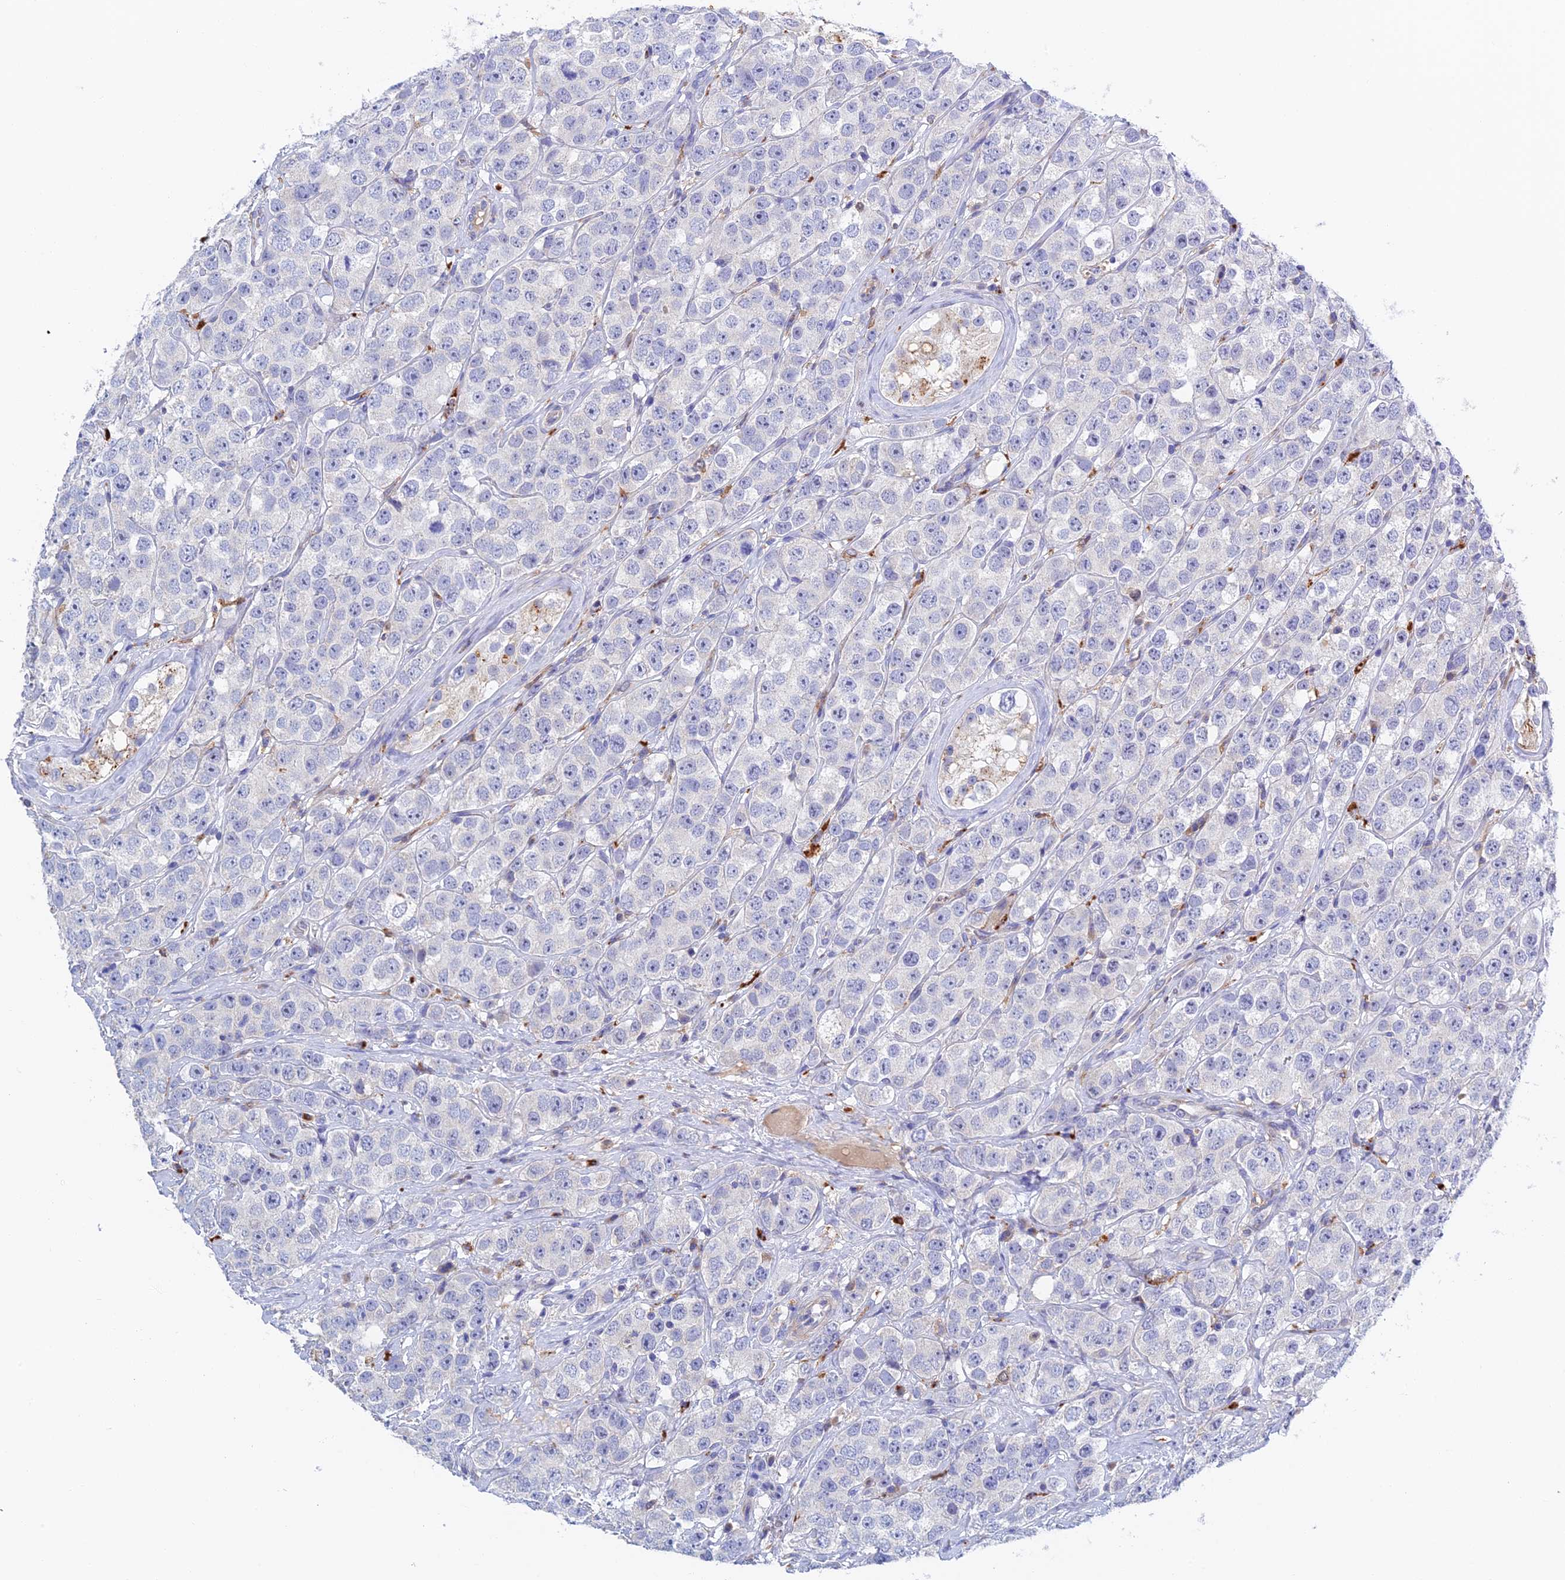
{"staining": {"intensity": "negative", "quantity": "none", "location": "none"}, "tissue": "testis cancer", "cell_type": "Tumor cells", "image_type": "cancer", "snomed": [{"axis": "morphology", "description": "Seminoma, NOS"}, {"axis": "topography", "description": "Testis"}], "caption": "Tumor cells are negative for brown protein staining in testis cancer (seminoma).", "gene": "RPGRIP1L", "patient": {"sex": "male", "age": 28}}